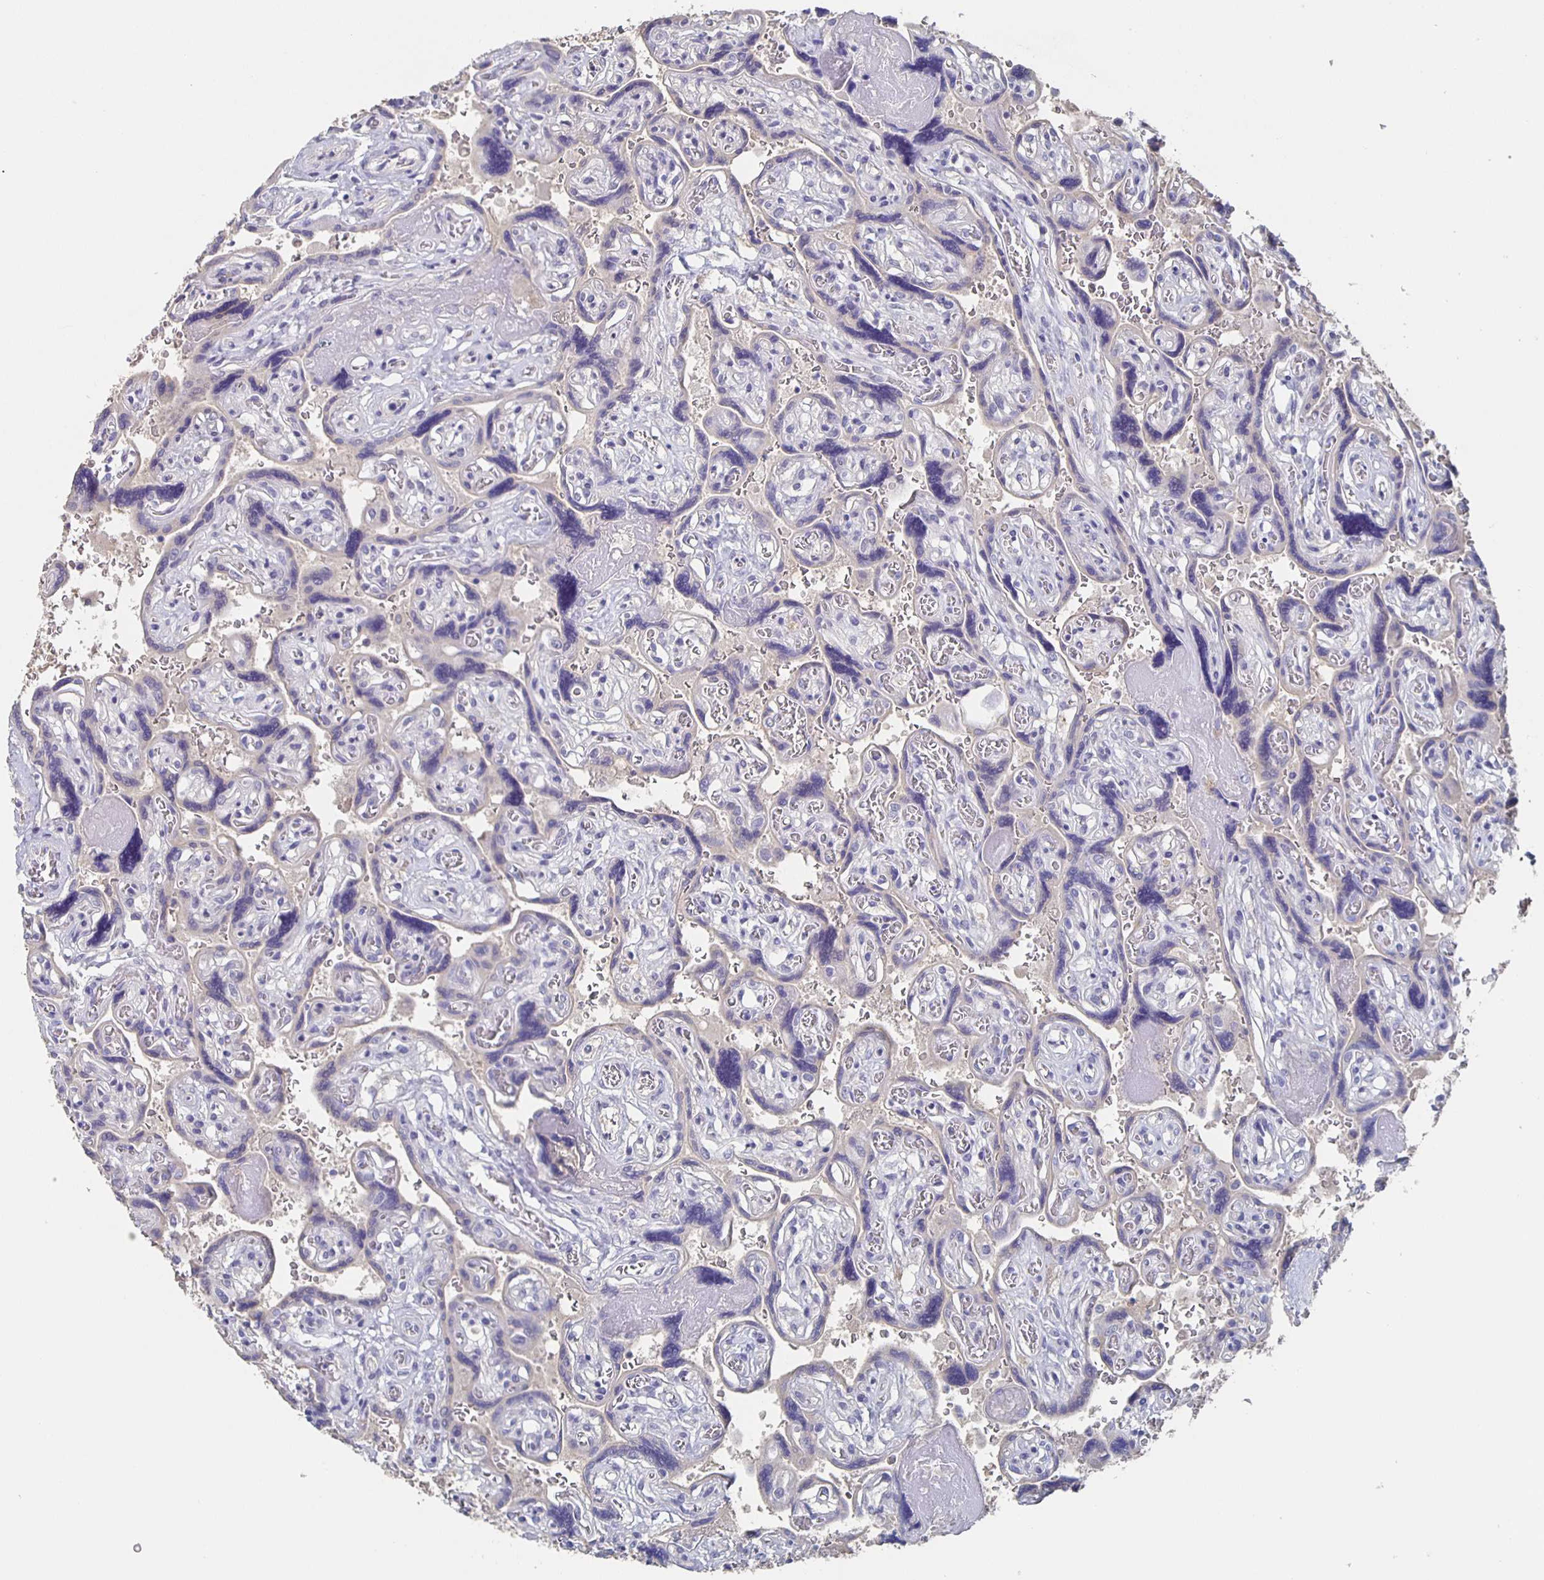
{"staining": {"intensity": "negative", "quantity": "none", "location": "none"}, "tissue": "placenta", "cell_type": "Decidual cells", "image_type": "normal", "snomed": [{"axis": "morphology", "description": "Normal tissue, NOS"}, {"axis": "topography", "description": "Placenta"}], "caption": "Image shows no protein positivity in decidual cells of benign placenta.", "gene": "CACNA2D2", "patient": {"sex": "female", "age": 32}}